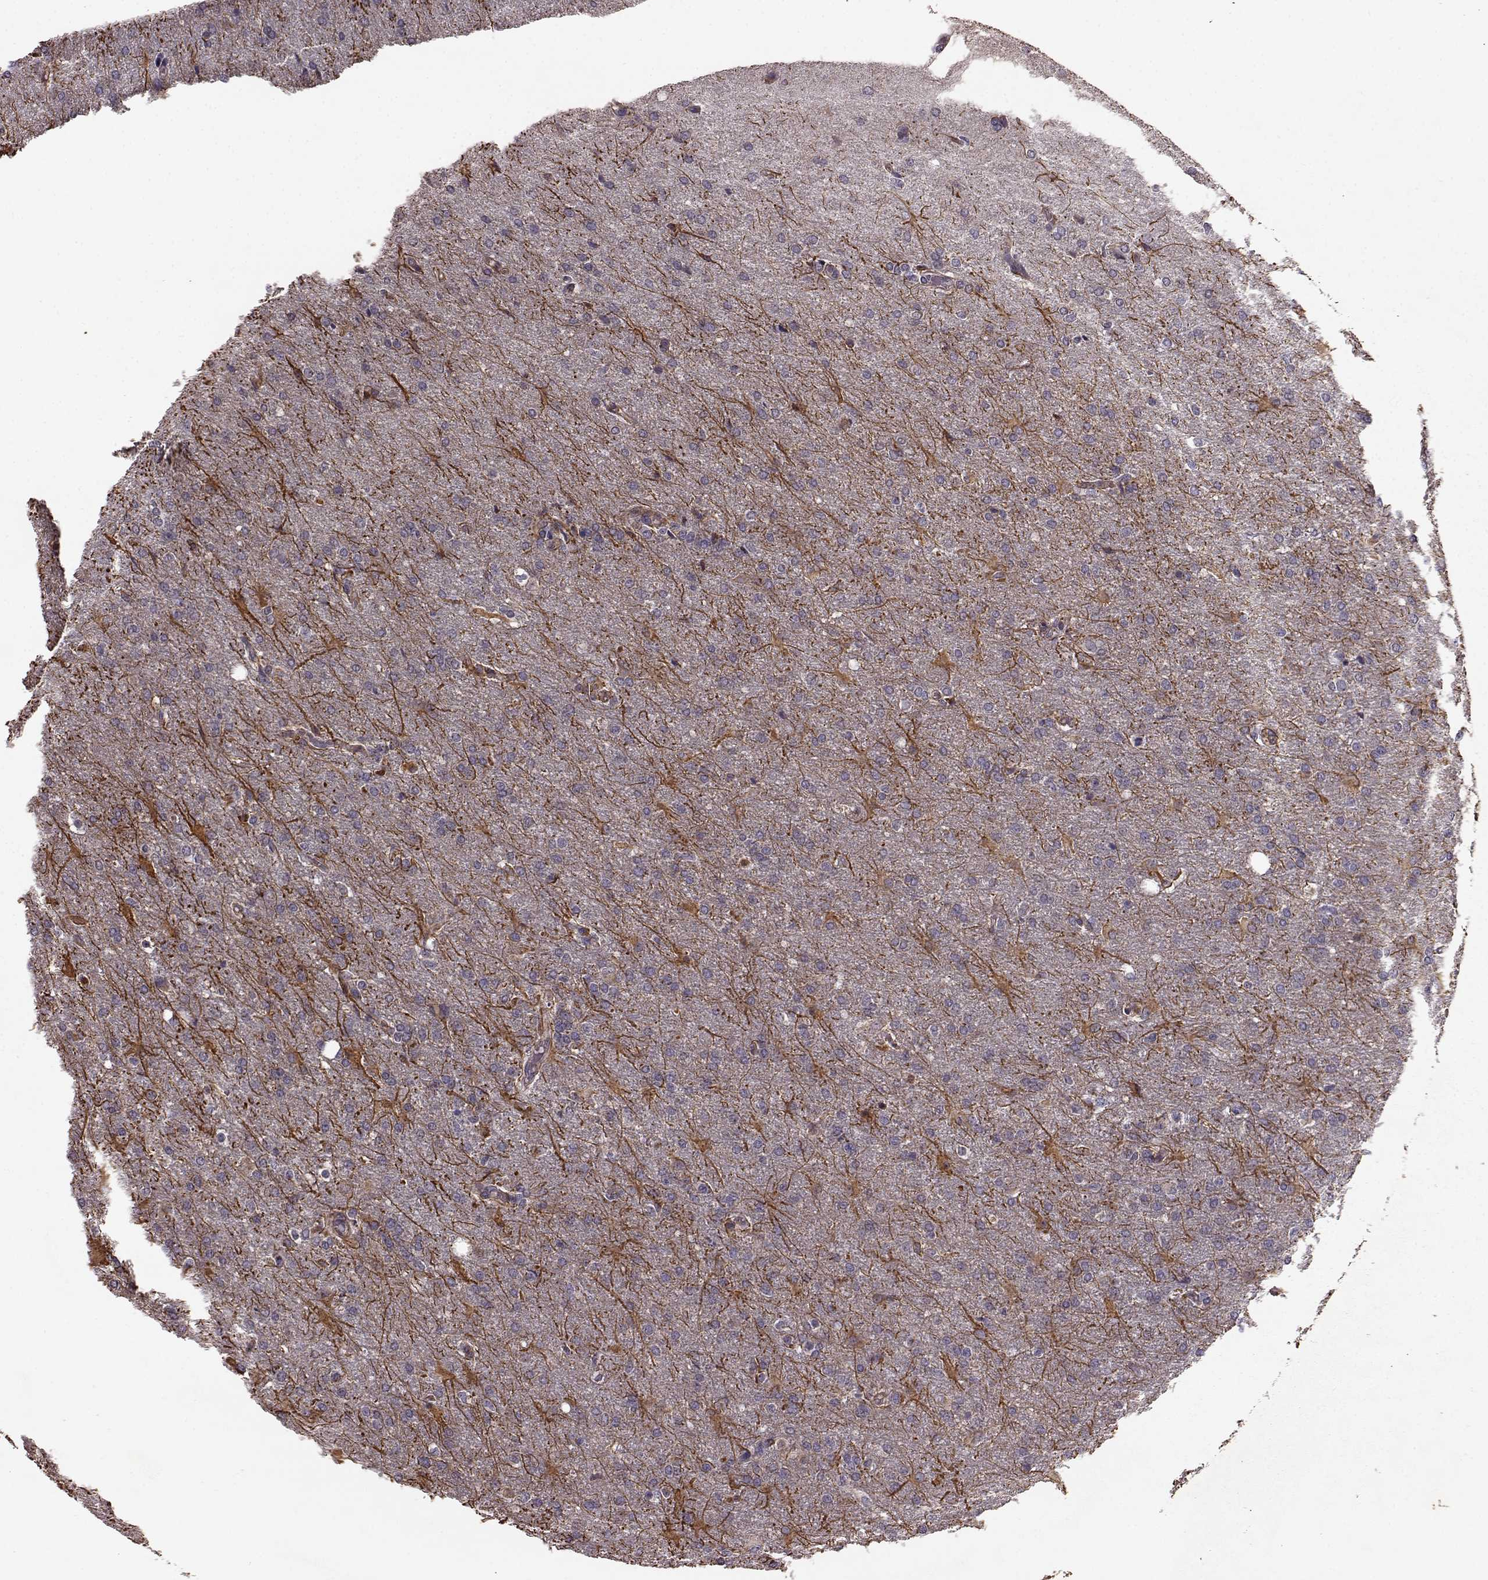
{"staining": {"intensity": "negative", "quantity": "none", "location": "none"}, "tissue": "glioma", "cell_type": "Tumor cells", "image_type": "cancer", "snomed": [{"axis": "morphology", "description": "Glioma, malignant, High grade"}, {"axis": "topography", "description": "Brain"}], "caption": "There is no significant expression in tumor cells of glioma.", "gene": "NTF3", "patient": {"sex": "male", "age": 68}}